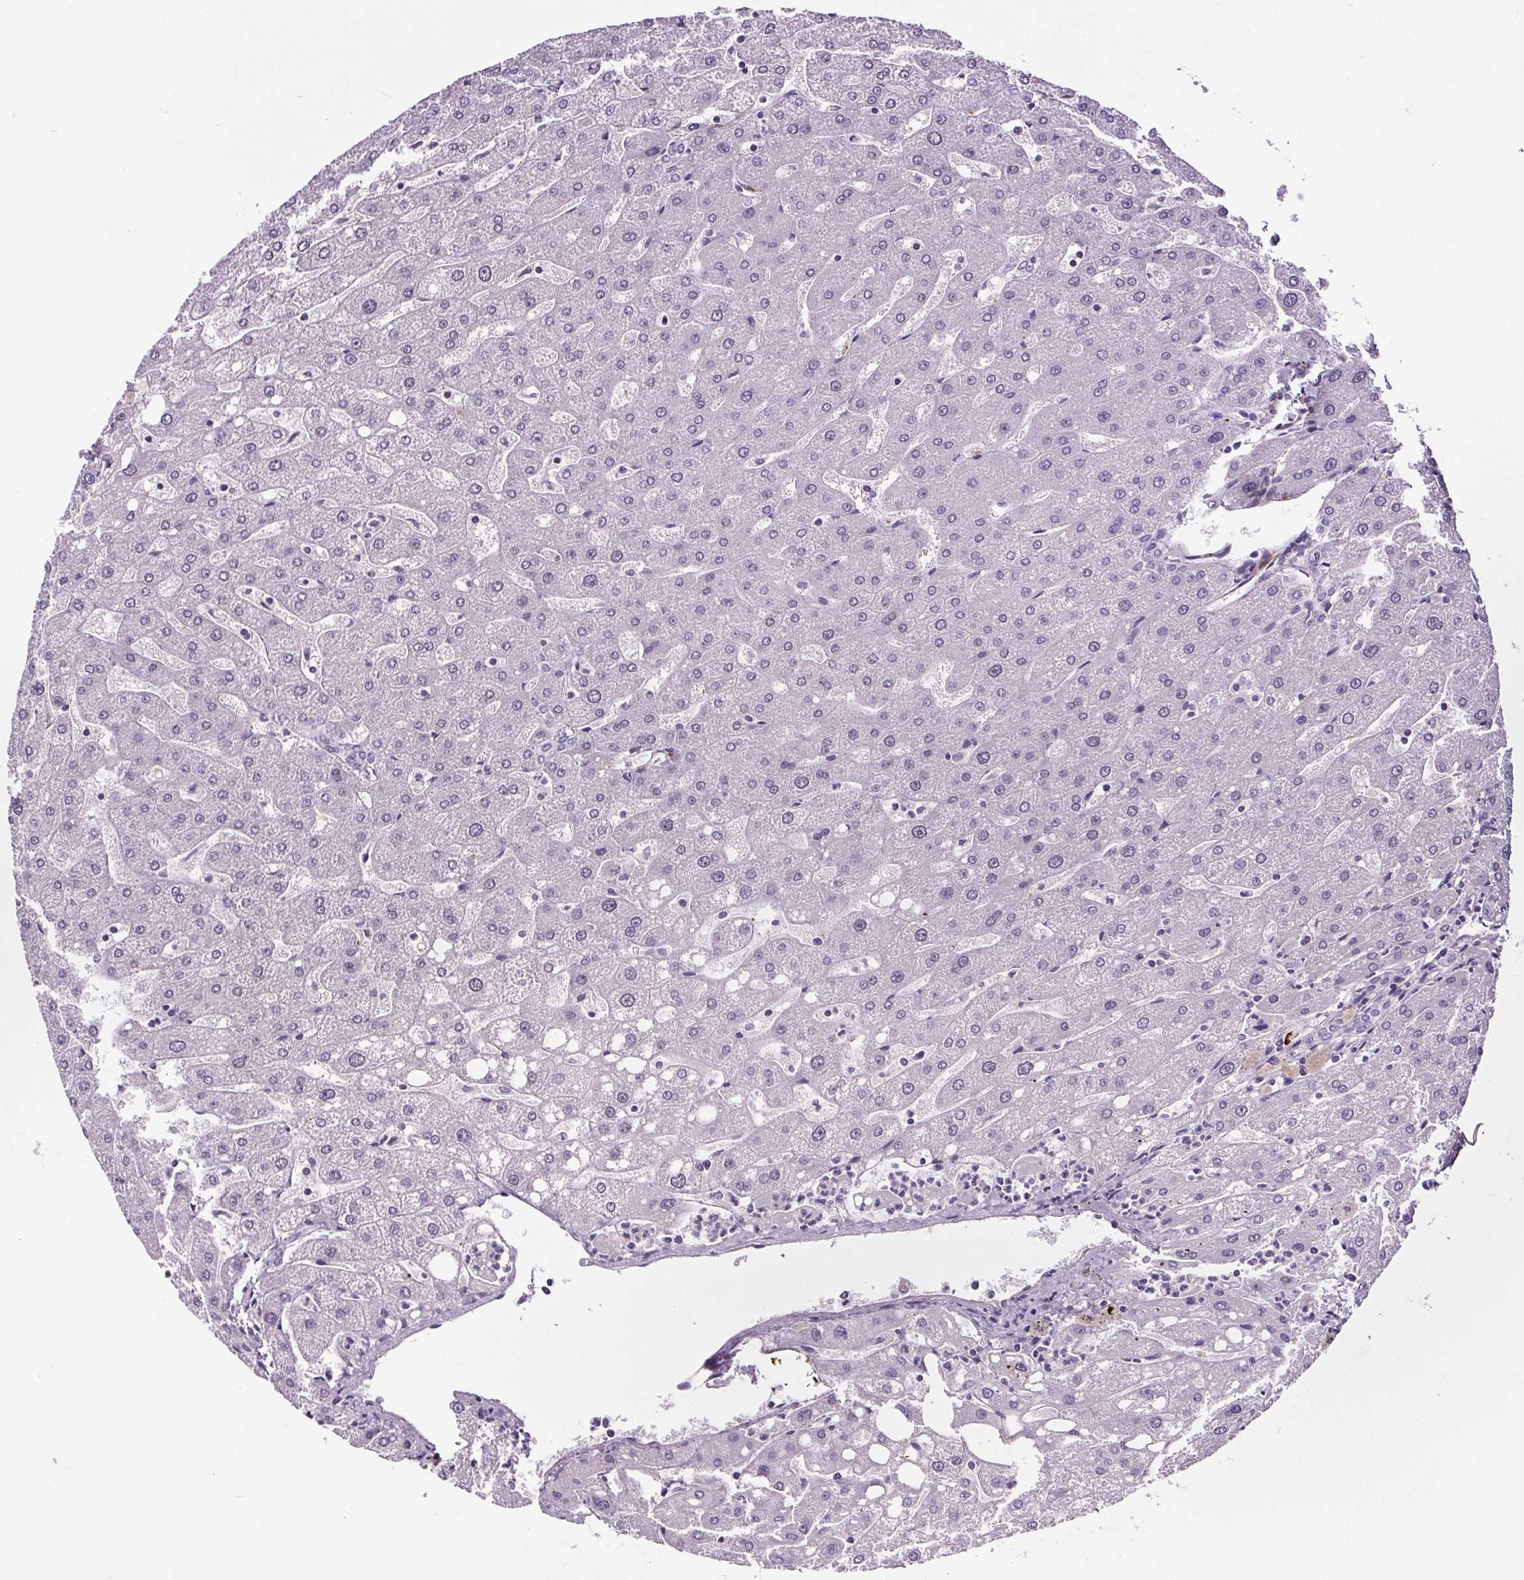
{"staining": {"intensity": "negative", "quantity": "none", "location": "none"}, "tissue": "liver", "cell_type": "Cholangiocytes", "image_type": "normal", "snomed": [{"axis": "morphology", "description": "Normal tissue, NOS"}, {"axis": "topography", "description": "Liver"}], "caption": "Cholangiocytes show no significant positivity in unremarkable liver. The staining is performed using DAB brown chromogen with nuclei counter-stained in using hematoxylin.", "gene": "GP6", "patient": {"sex": "male", "age": 67}}